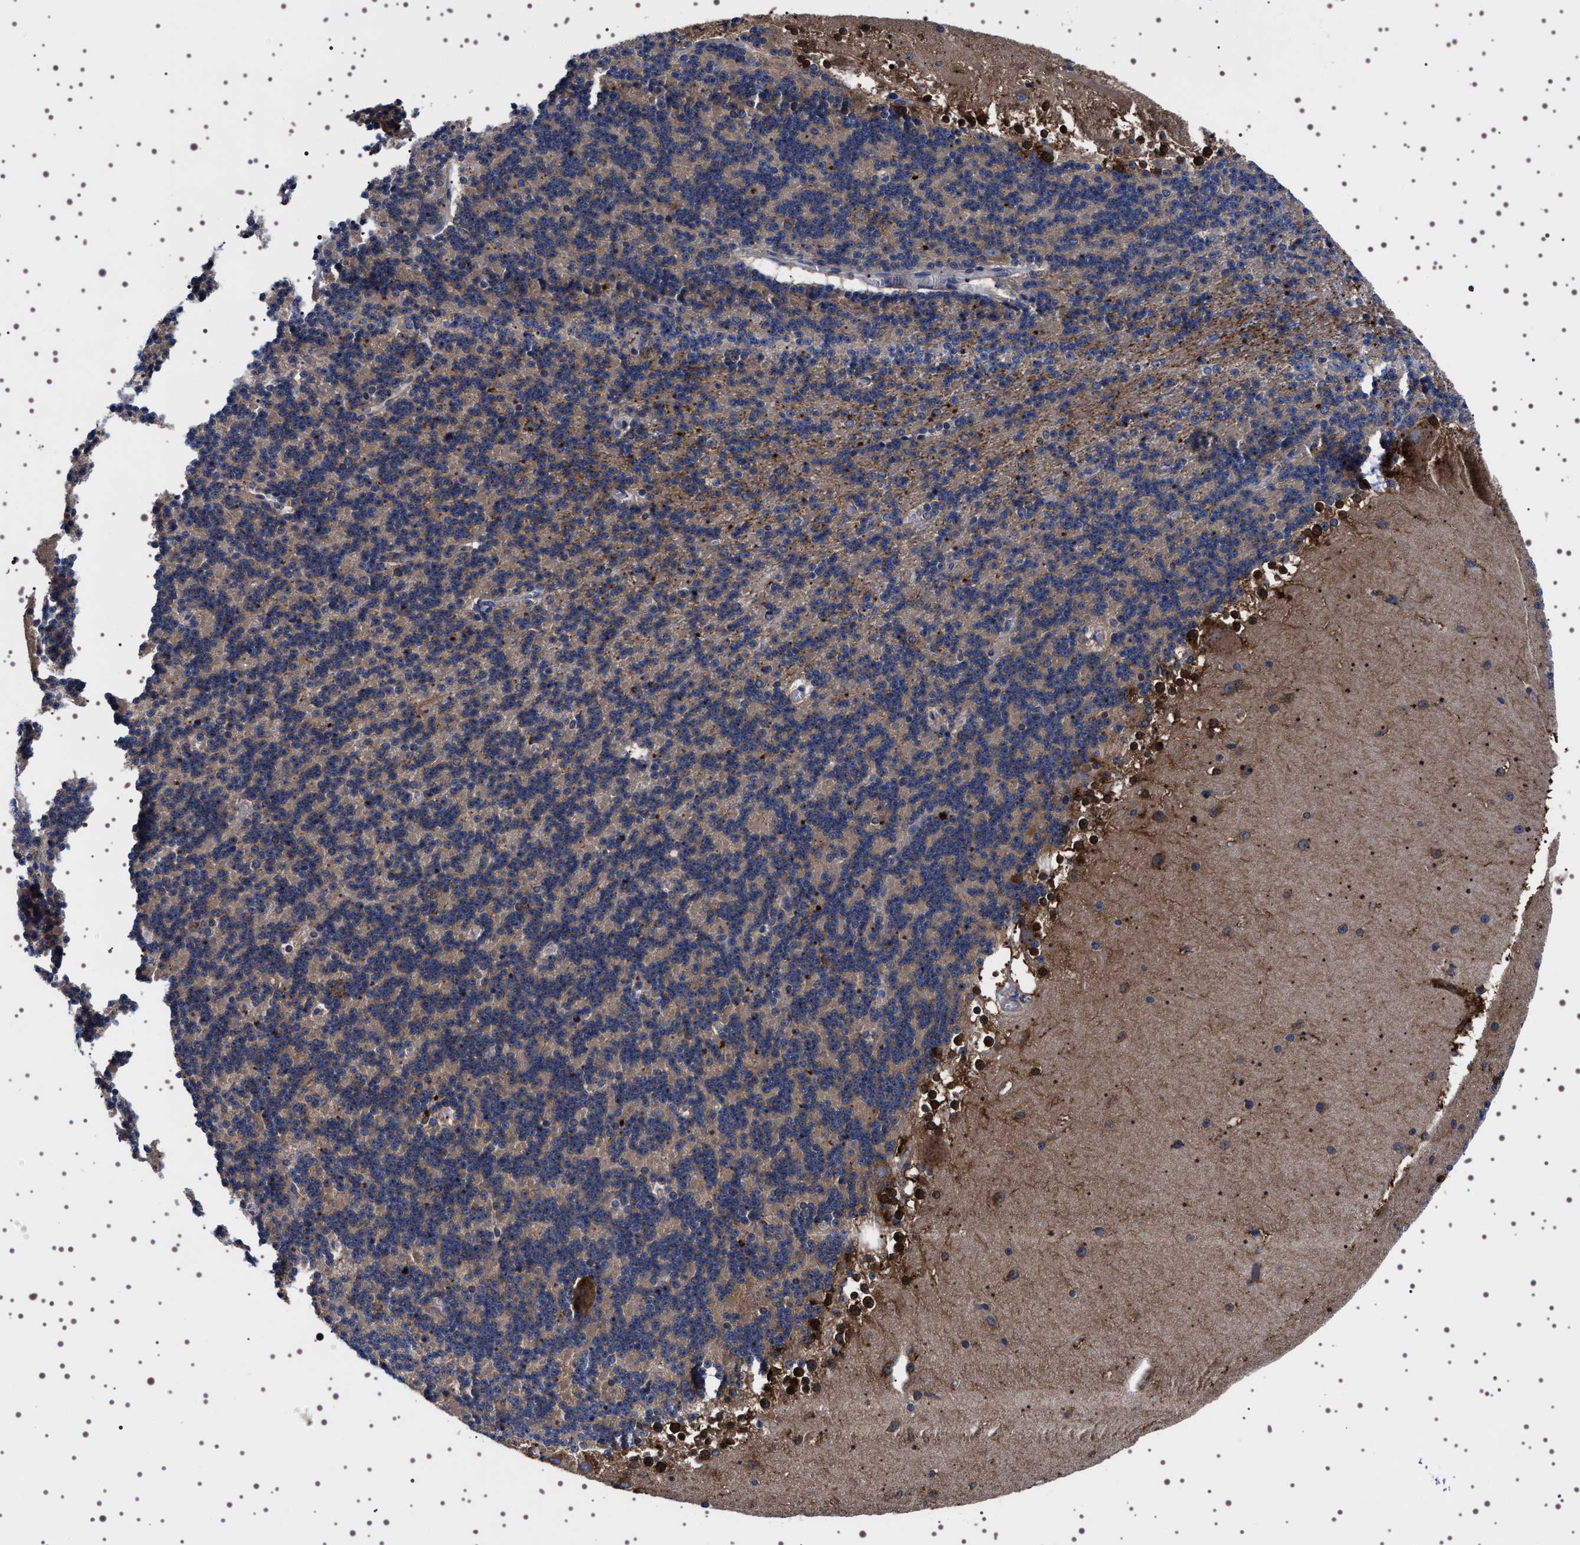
{"staining": {"intensity": "negative", "quantity": "none", "location": "none"}, "tissue": "cerebellum", "cell_type": "Cells in granular layer", "image_type": "normal", "snomed": [{"axis": "morphology", "description": "Normal tissue, NOS"}, {"axis": "topography", "description": "Cerebellum"}], "caption": "Immunohistochemistry (IHC) image of benign cerebellum stained for a protein (brown), which displays no expression in cells in granular layer.", "gene": "DARS1", "patient": {"sex": "female", "age": 19}}